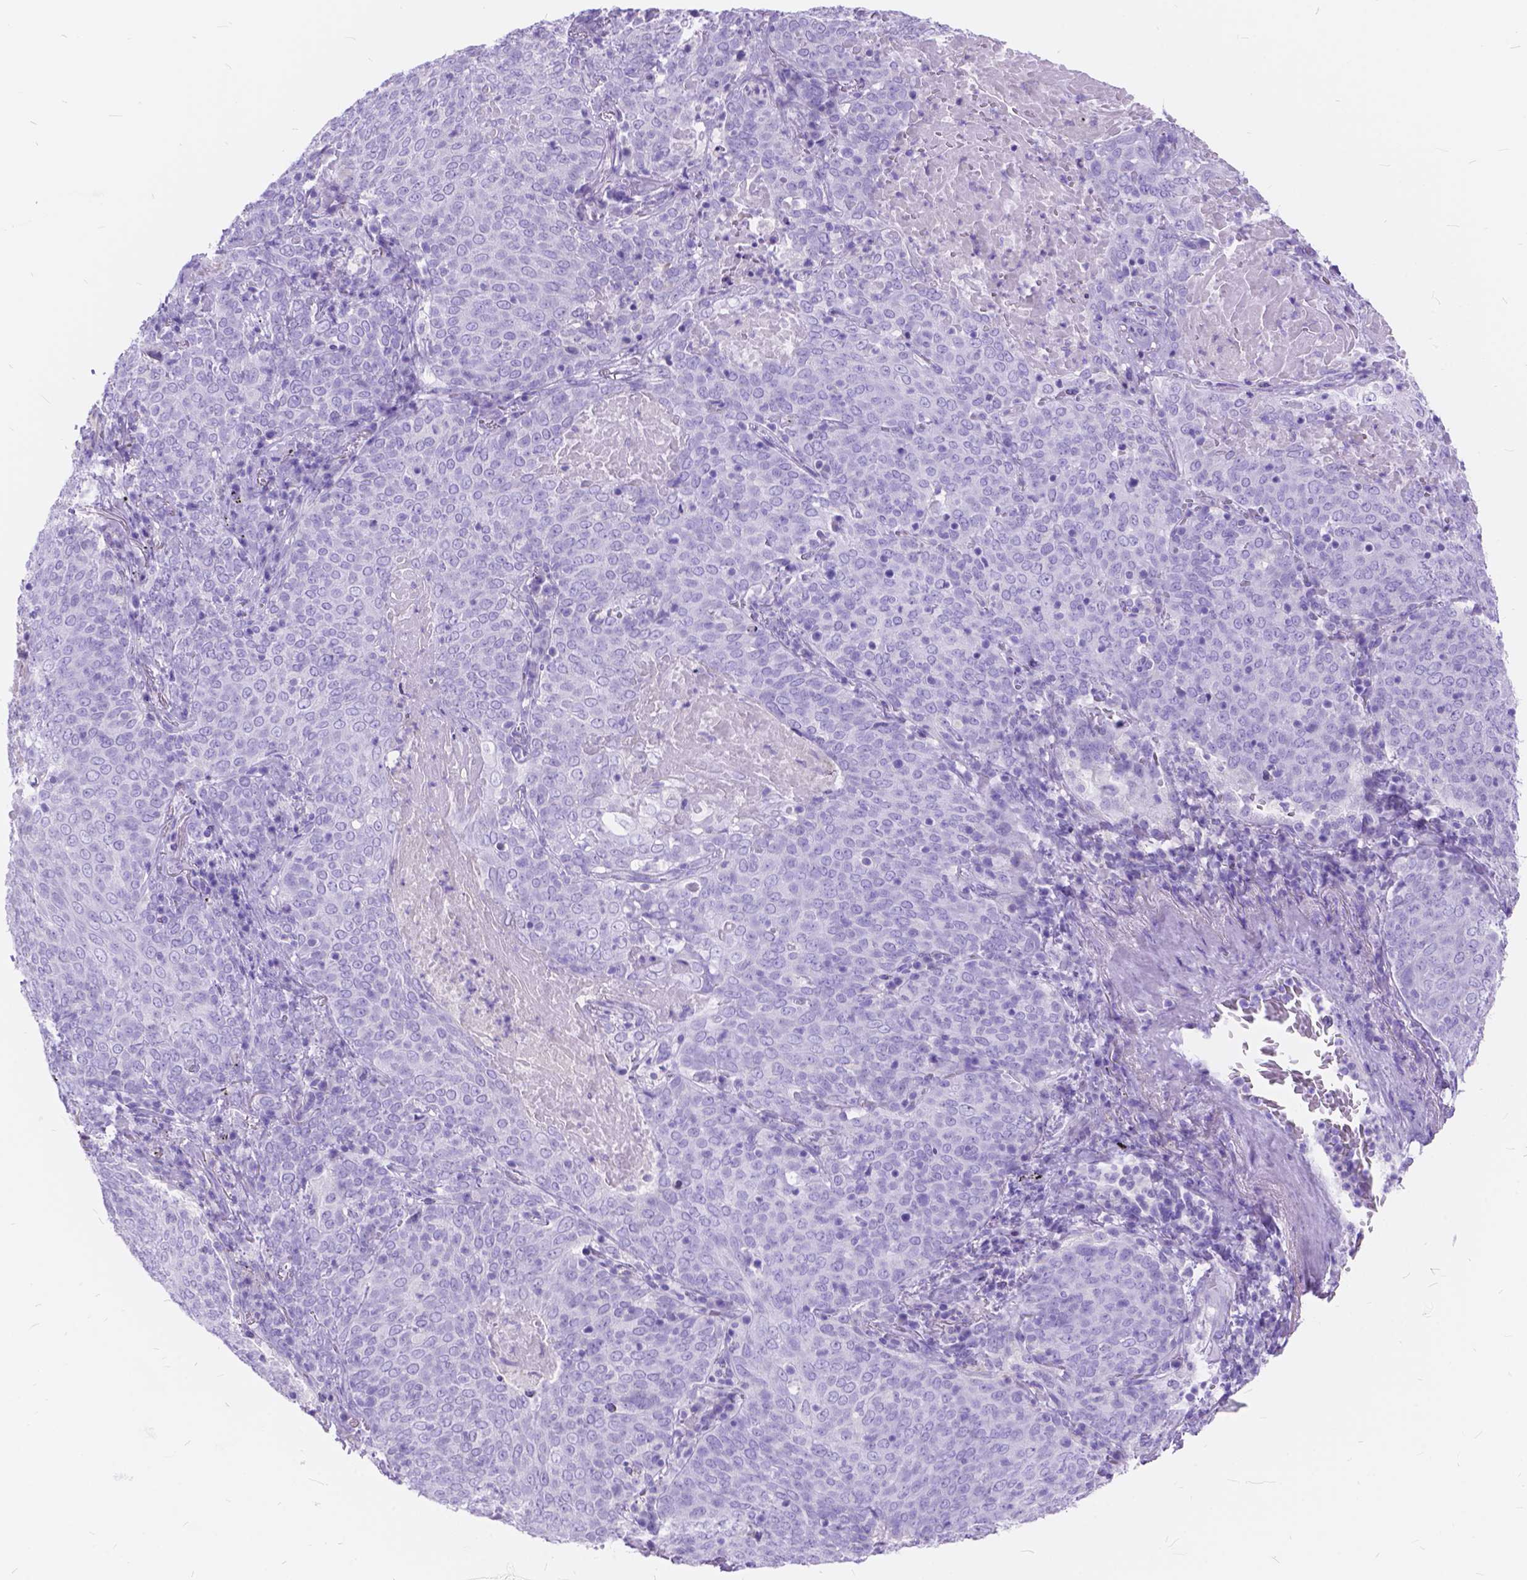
{"staining": {"intensity": "negative", "quantity": "none", "location": "none"}, "tissue": "lung cancer", "cell_type": "Tumor cells", "image_type": "cancer", "snomed": [{"axis": "morphology", "description": "Squamous cell carcinoma, NOS"}, {"axis": "topography", "description": "Lung"}], "caption": "Human squamous cell carcinoma (lung) stained for a protein using immunohistochemistry demonstrates no positivity in tumor cells.", "gene": "FOXL2", "patient": {"sex": "male", "age": 82}}